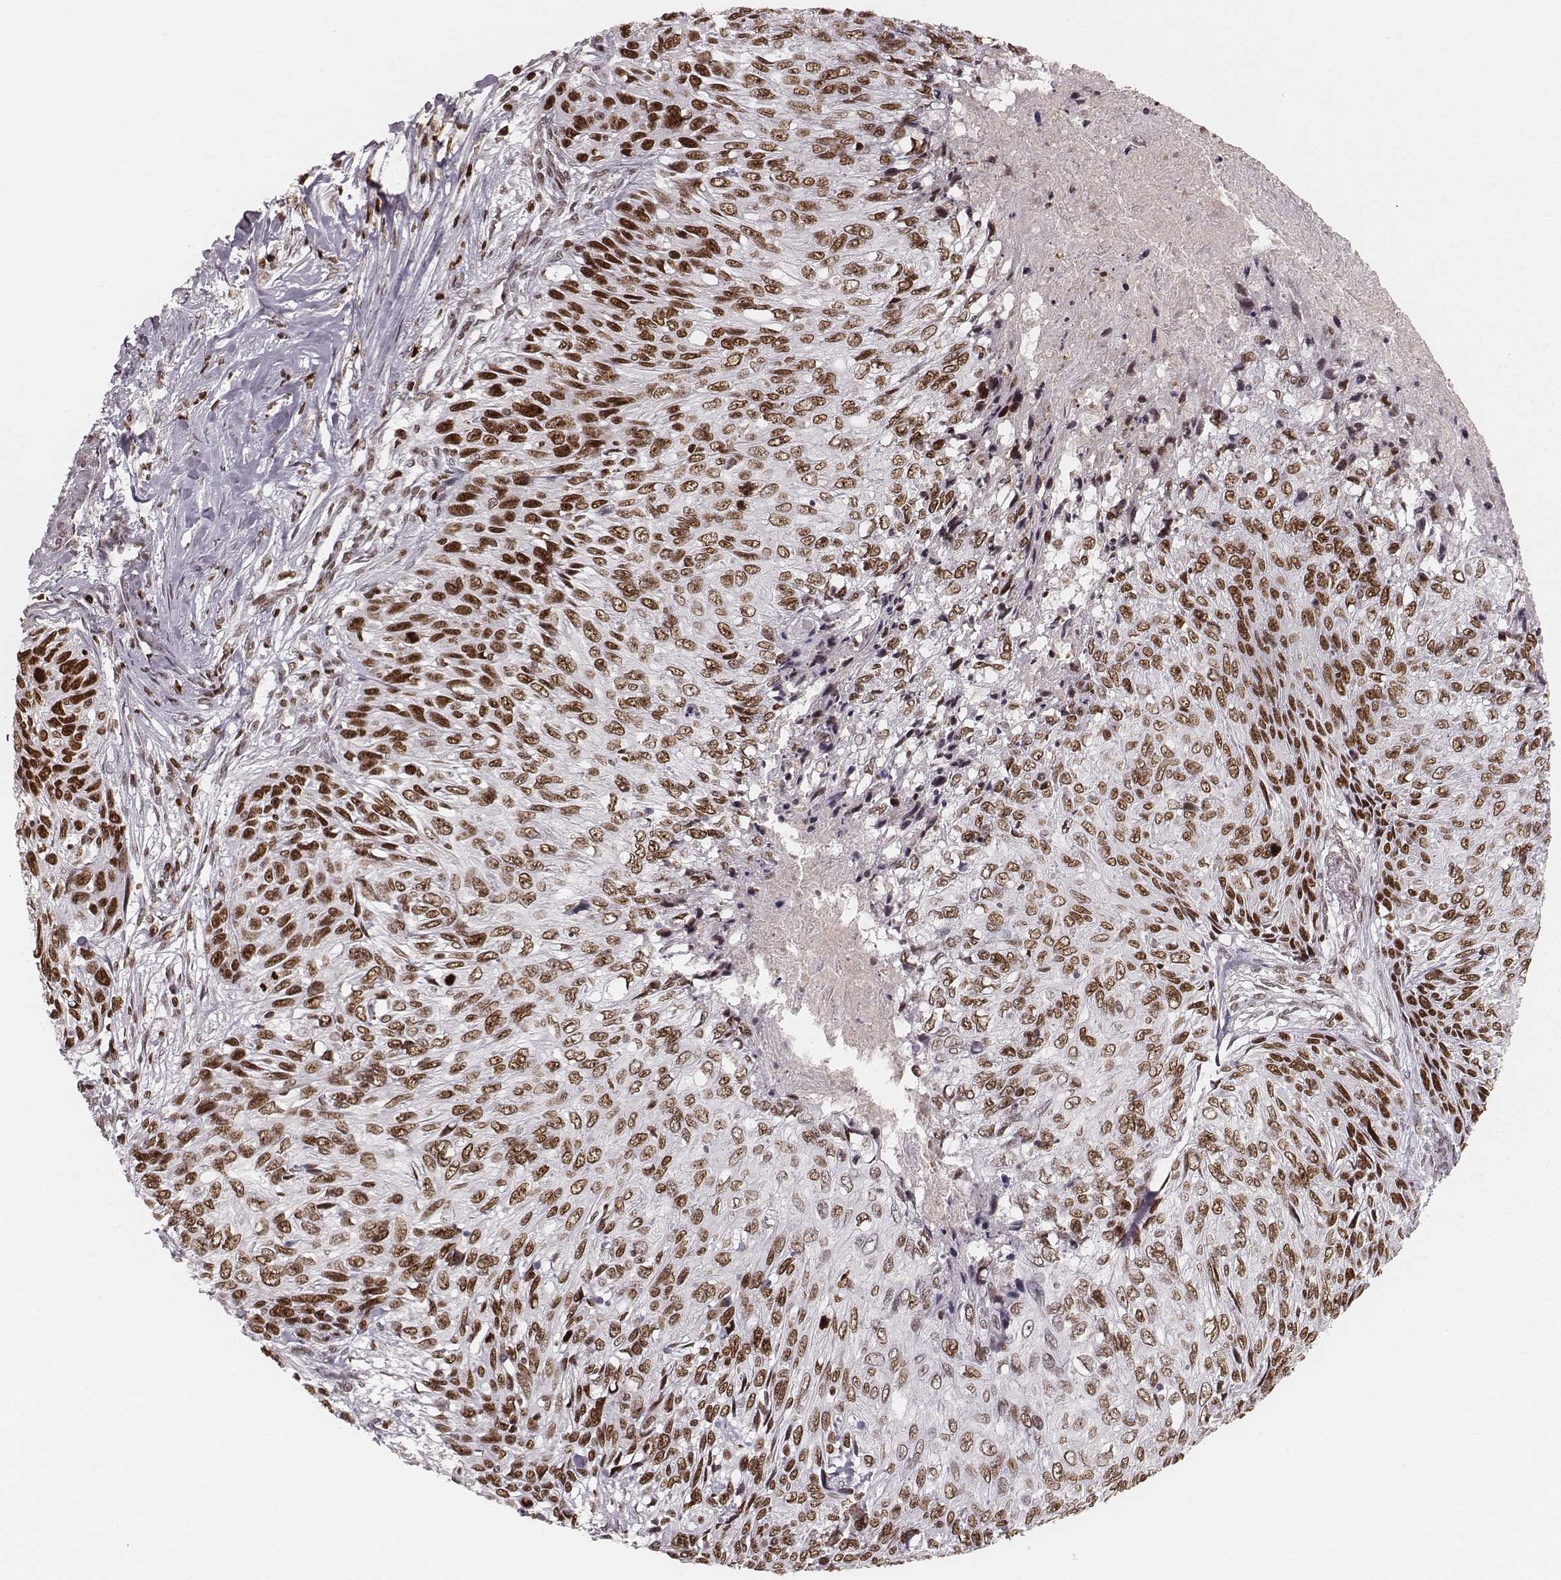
{"staining": {"intensity": "moderate", "quantity": ">75%", "location": "nuclear"}, "tissue": "skin cancer", "cell_type": "Tumor cells", "image_type": "cancer", "snomed": [{"axis": "morphology", "description": "Squamous cell carcinoma, NOS"}, {"axis": "topography", "description": "Skin"}], "caption": "Skin cancer (squamous cell carcinoma) stained with a brown dye reveals moderate nuclear positive expression in approximately >75% of tumor cells.", "gene": "PARP1", "patient": {"sex": "male", "age": 92}}